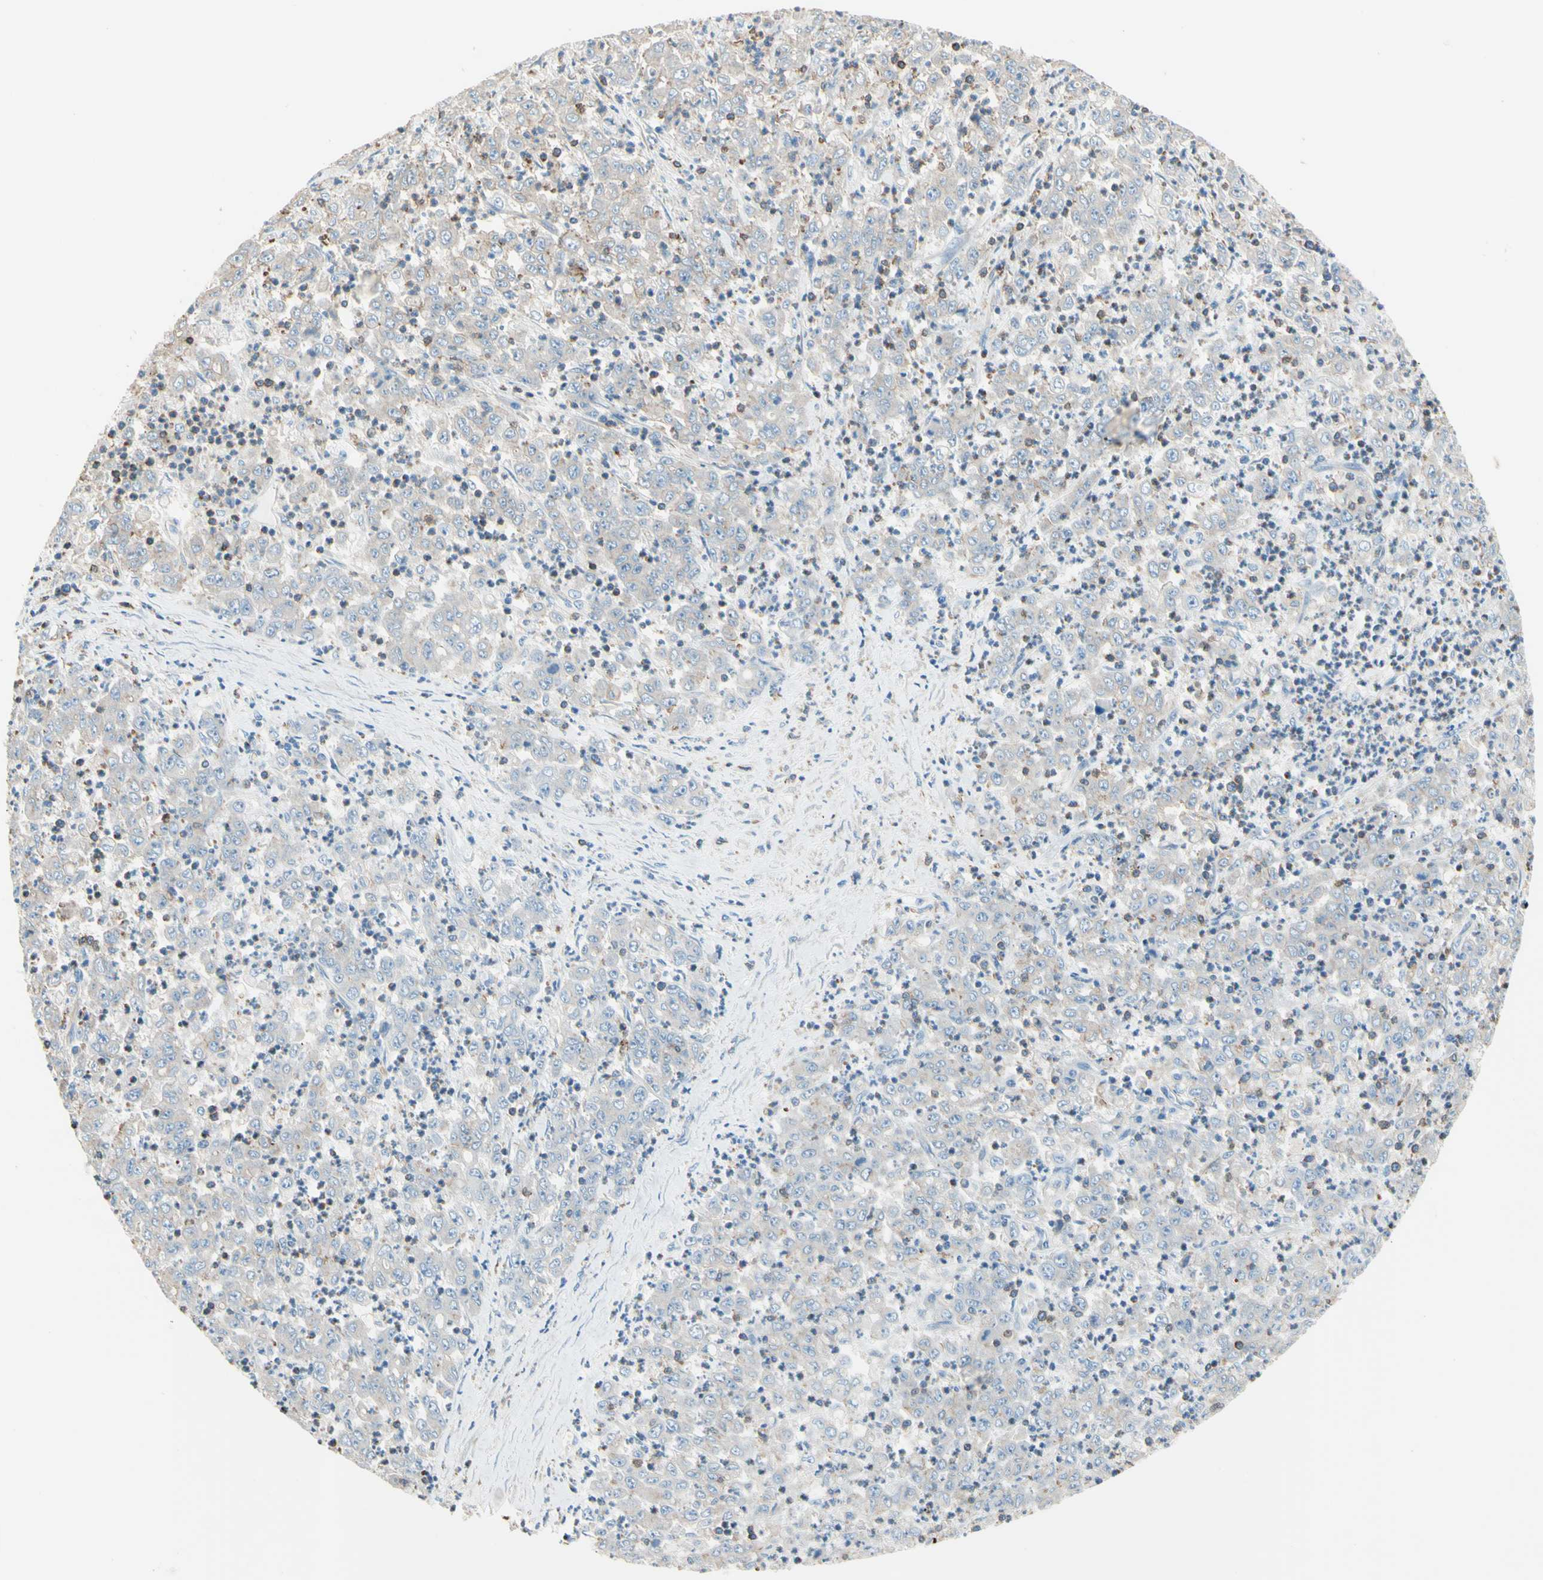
{"staining": {"intensity": "negative", "quantity": "none", "location": "none"}, "tissue": "stomach cancer", "cell_type": "Tumor cells", "image_type": "cancer", "snomed": [{"axis": "morphology", "description": "Adenocarcinoma, NOS"}, {"axis": "topography", "description": "Stomach, lower"}], "caption": "An immunohistochemistry histopathology image of adenocarcinoma (stomach) is shown. There is no staining in tumor cells of adenocarcinoma (stomach). (Brightfield microscopy of DAB (3,3'-diaminobenzidine) IHC at high magnification).", "gene": "SEMA4C", "patient": {"sex": "female", "age": 71}}